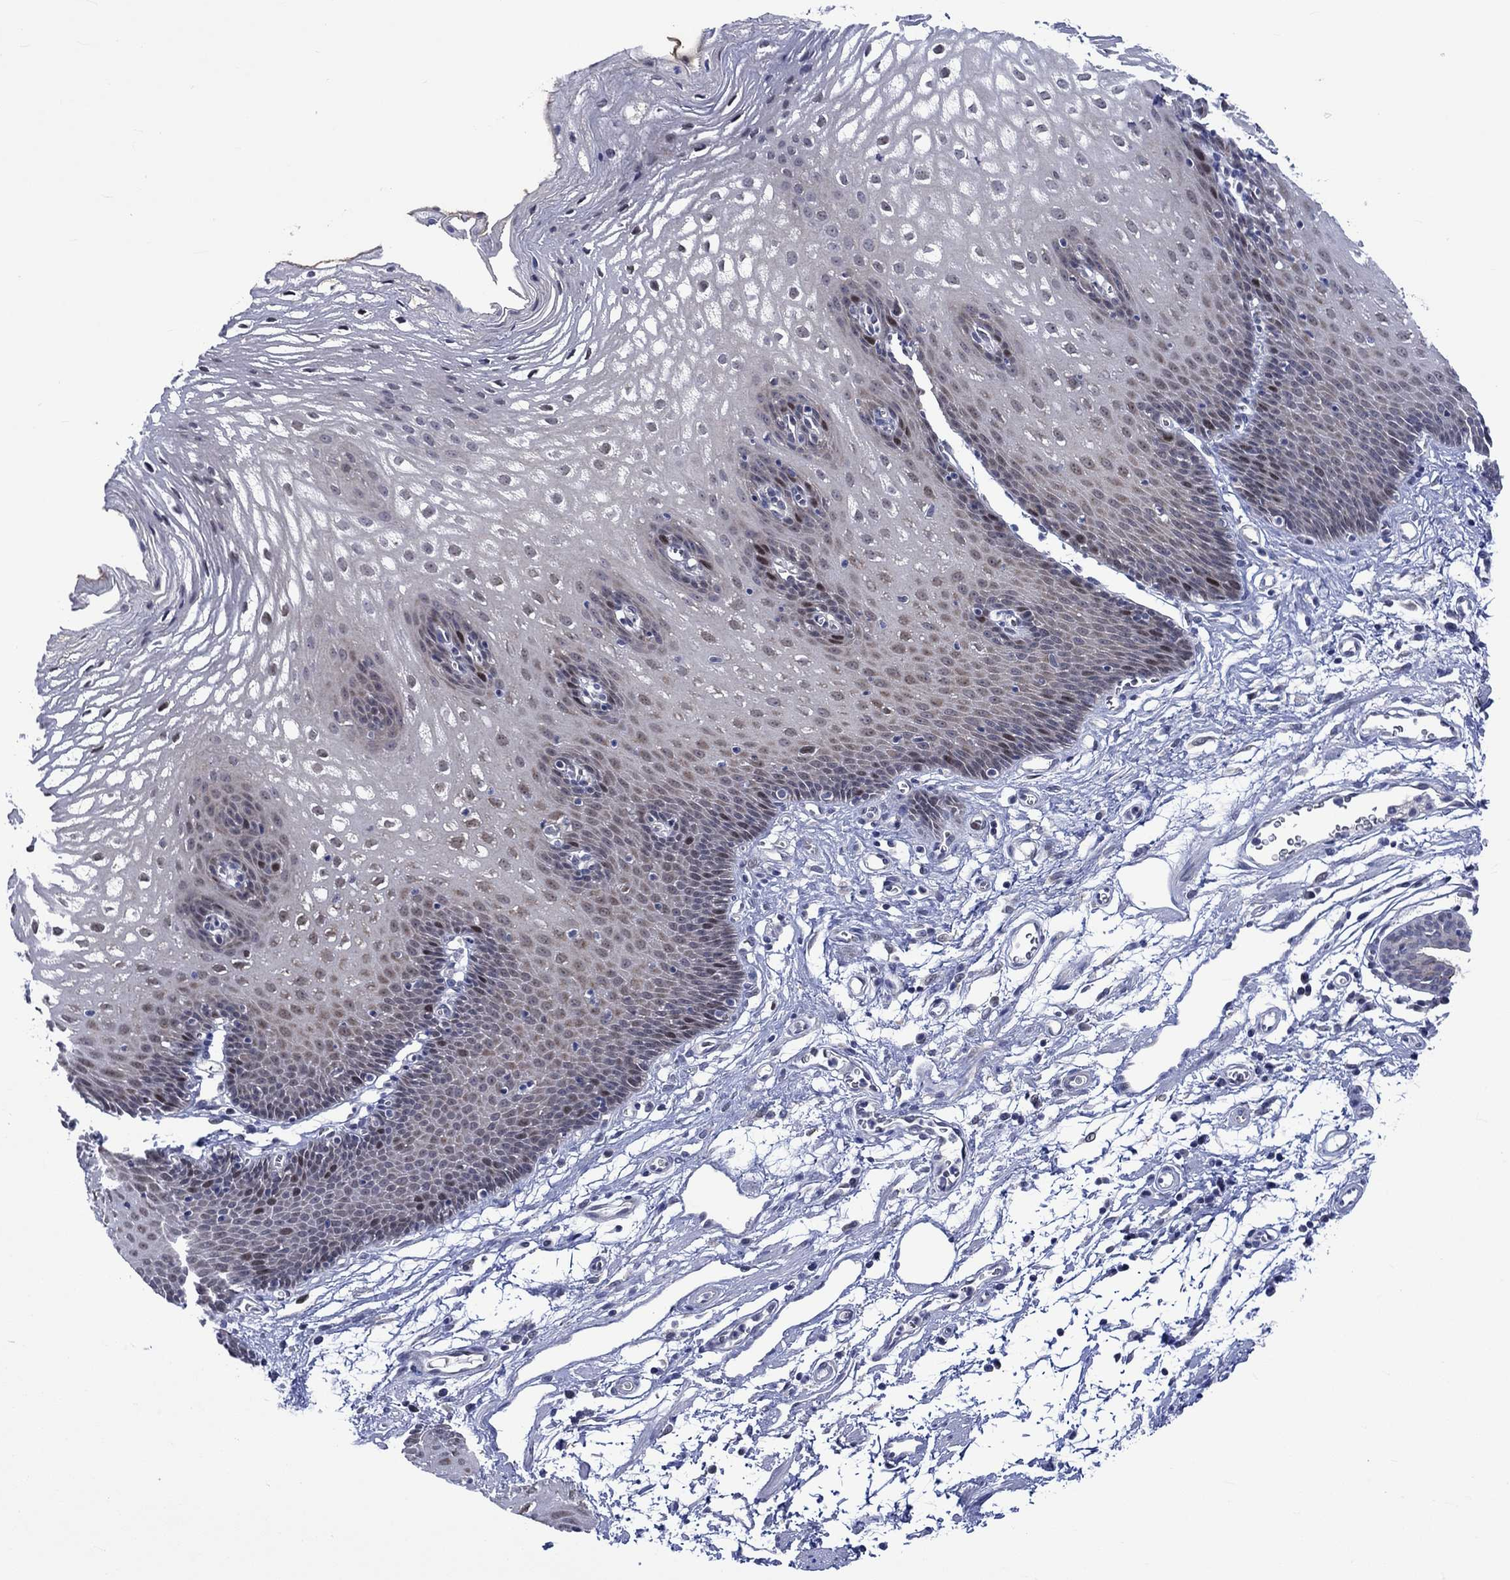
{"staining": {"intensity": "moderate", "quantity": "<25%", "location": "nuclear"}, "tissue": "esophagus", "cell_type": "Squamous epithelial cells", "image_type": "normal", "snomed": [{"axis": "morphology", "description": "Normal tissue, NOS"}, {"axis": "topography", "description": "Esophagus"}], "caption": "High-power microscopy captured an immunohistochemistry (IHC) micrograph of unremarkable esophagus, revealing moderate nuclear positivity in approximately <25% of squamous epithelial cells. (Brightfield microscopy of DAB IHC at high magnification).", "gene": "E2F8", "patient": {"sex": "male", "age": 72}}